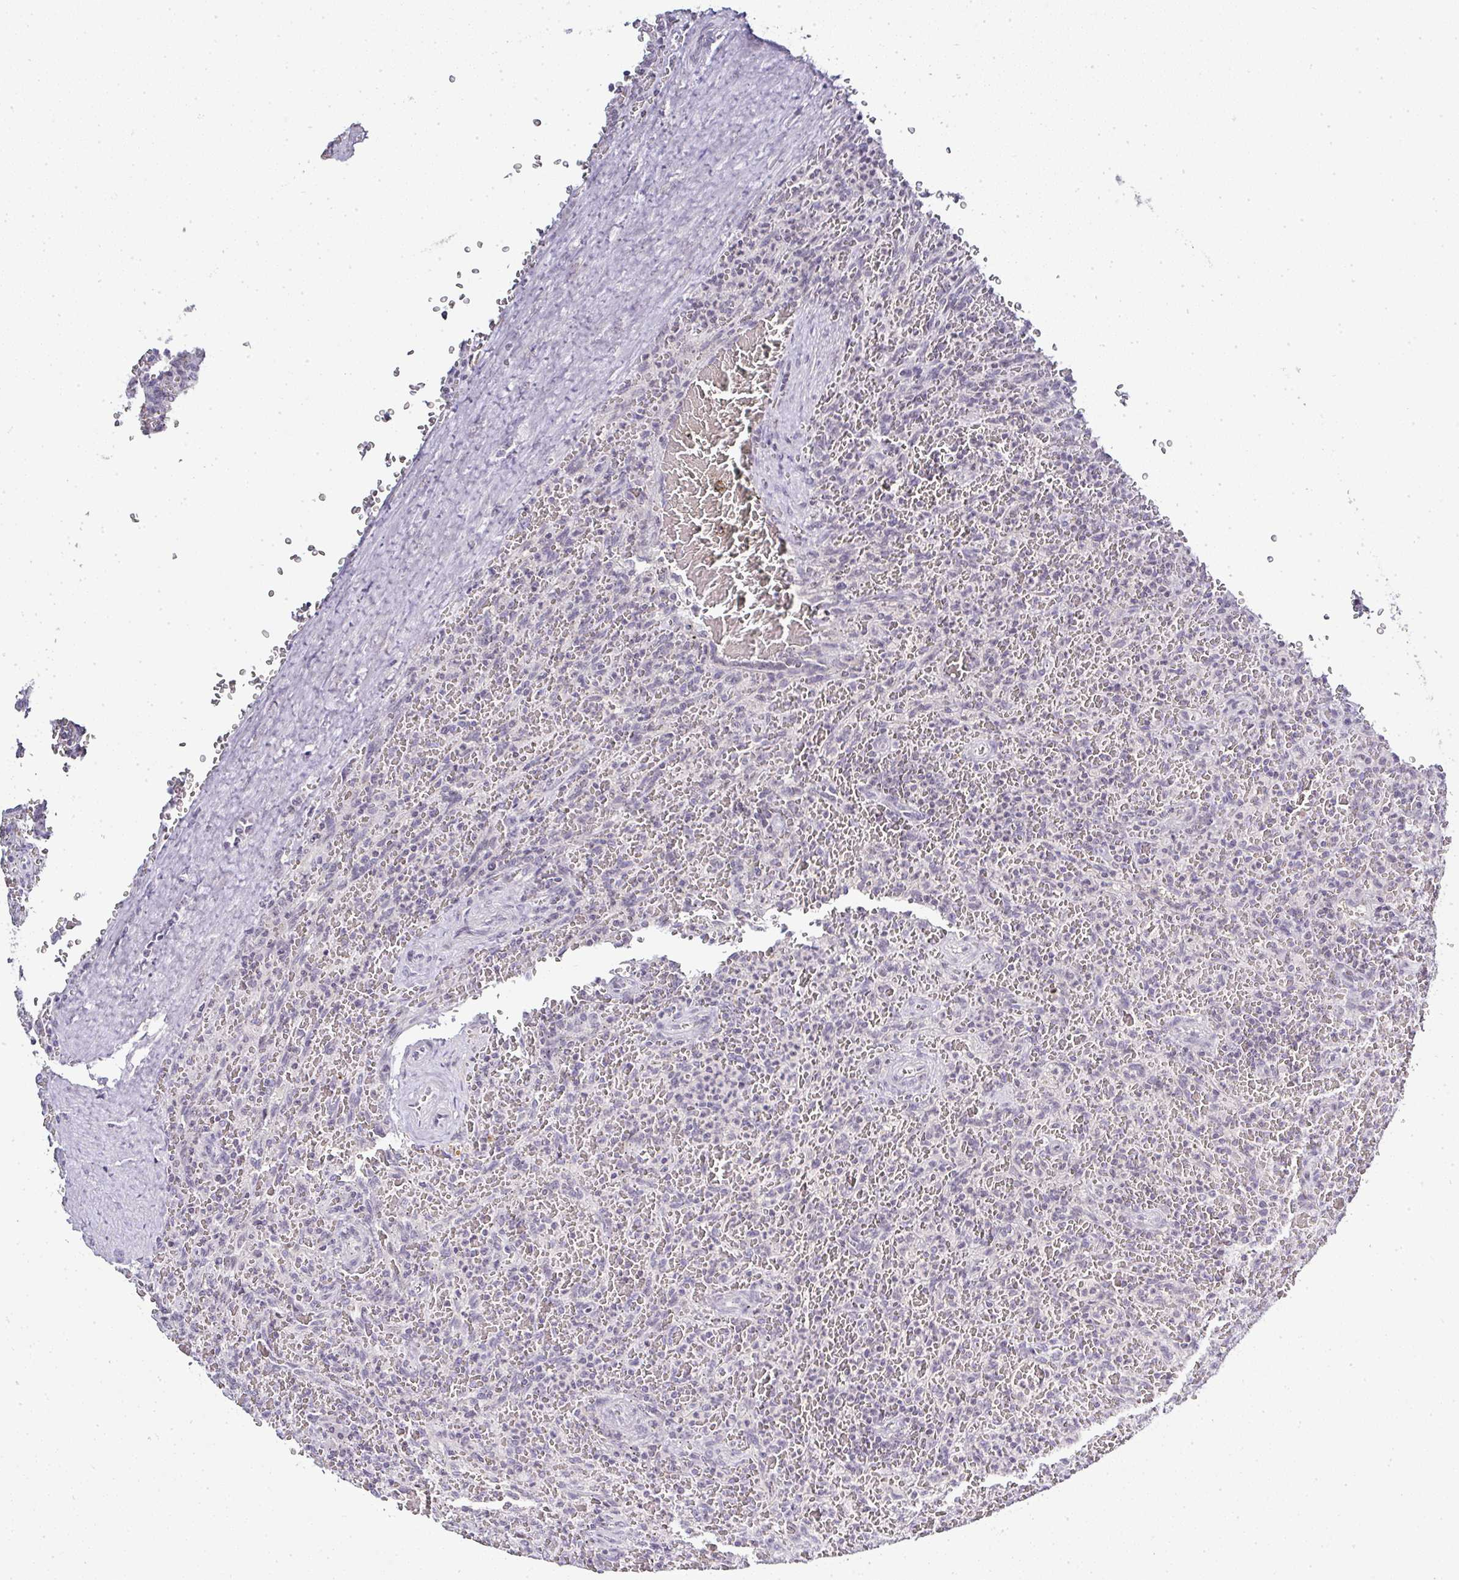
{"staining": {"intensity": "negative", "quantity": "none", "location": "none"}, "tissue": "lymphoma", "cell_type": "Tumor cells", "image_type": "cancer", "snomed": [{"axis": "morphology", "description": "Malignant lymphoma, non-Hodgkin's type, Low grade"}, {"axis": "topography", "description": "Spleen"}], "caption": "IHC micrograph of neoplastic tissue: human lymphoma stained with DAB exhibits no significant protein positivity in tumor cells.", "gene": "SERPINB3", "patient": {"sex": "female", "age": 64}}